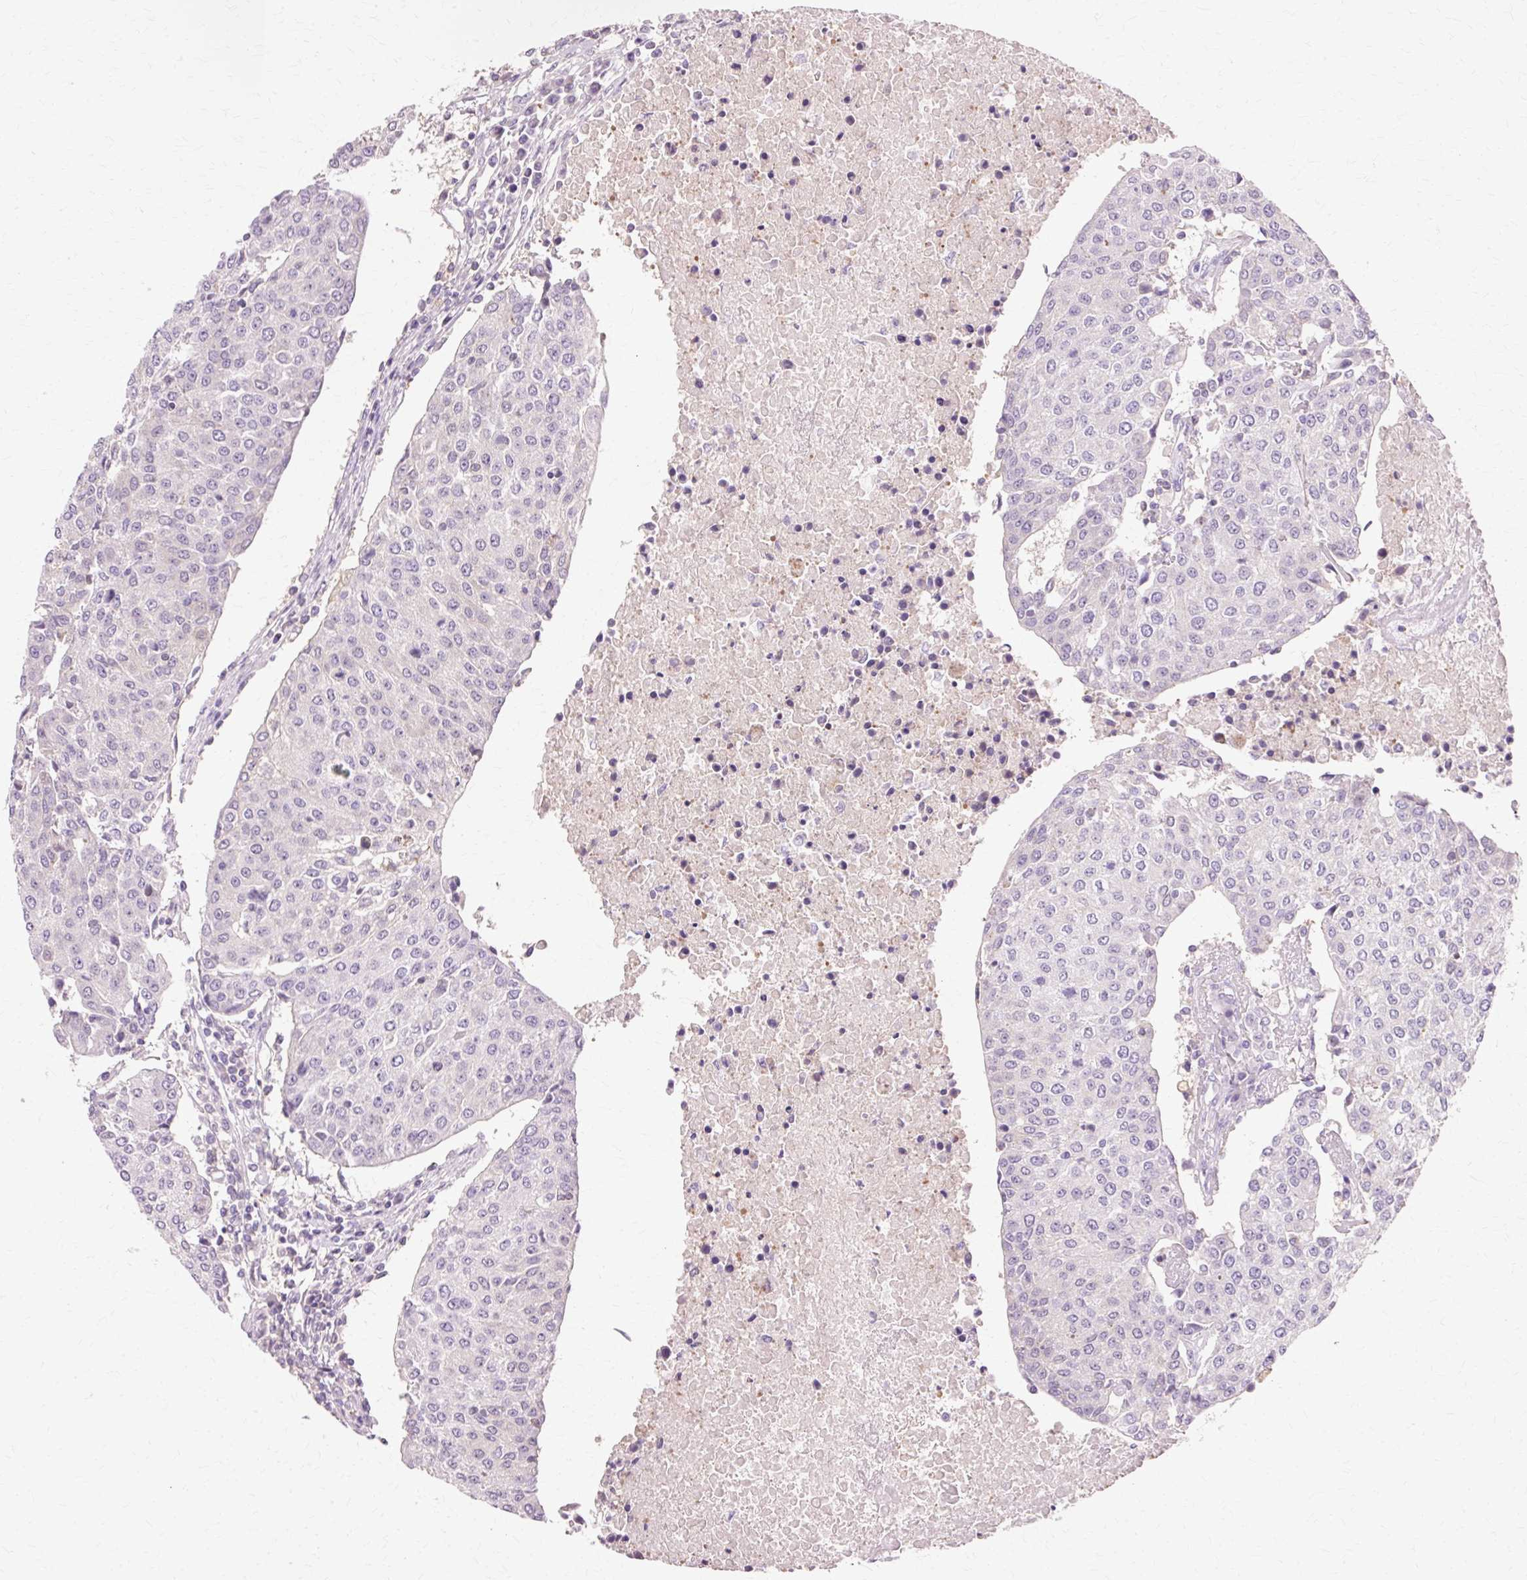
{"staining": {"intensity": "negative", "quantity": "none", "location": "none"}, "tissue": "urothelial cancer", "cell_type": "Tumor cells", "image_type": "cancer", "snomed": [{"axis": "morphology", "description": "Urothelial carcinoma, High grade"}, {"axis": "topography", "description": "Urinary bladder"}], "caption": "Image shows no significant protein staining in tumor cells of urothelial cancer. (Stains: DAB immunohistochemistry (IHC) with hematoxylin counter stain, Microscopy: brightfield microscopy at high magnification).", "gene": "VN1R2", "patient": {"sex": "female", "age": 85}}